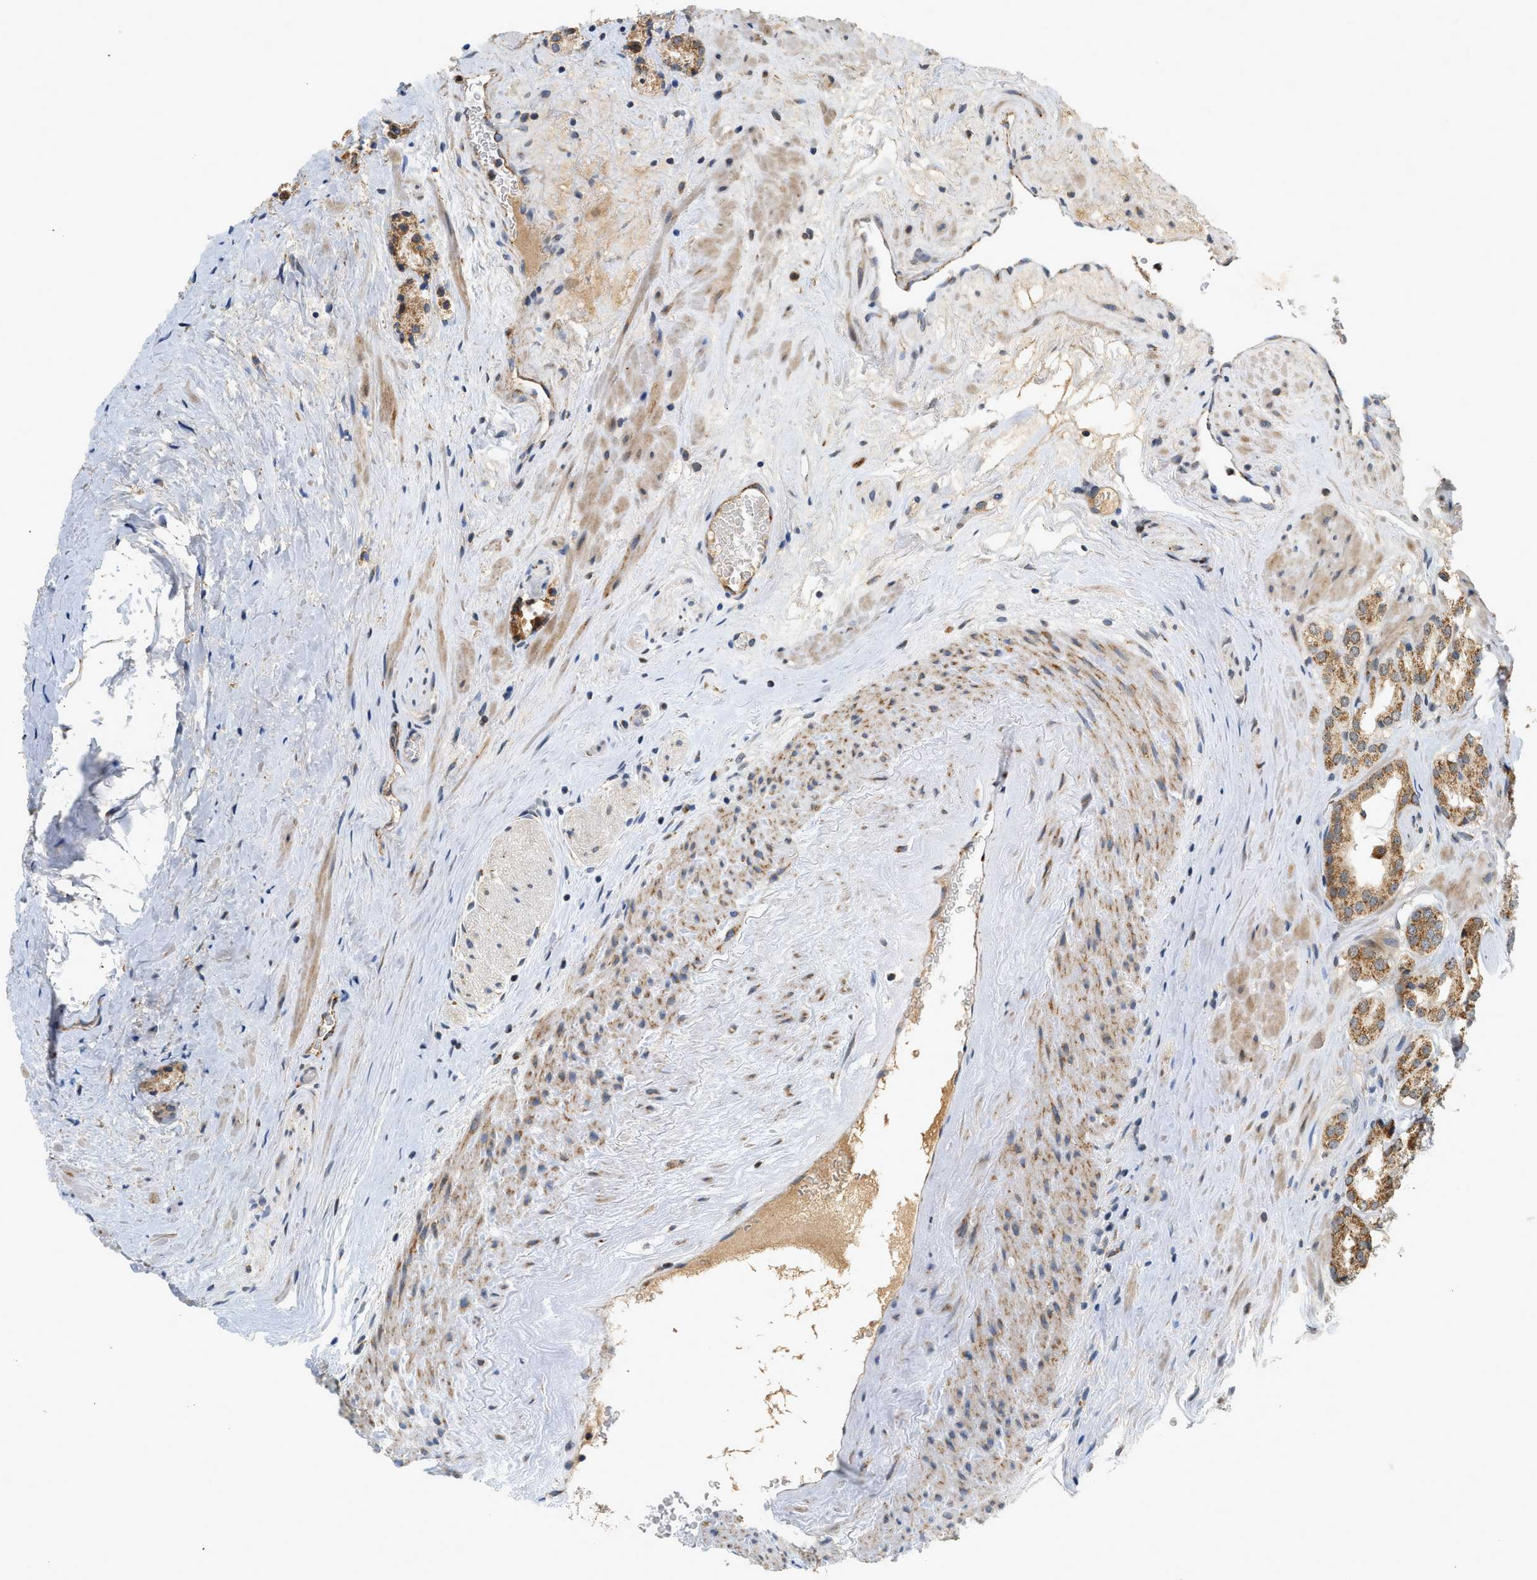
{"staining": {"intensity": "strong", "quantity": ">75%", "location": "cytoplasmic/membranous"}, "tissue": "prostate cancer", "cell_type": "Tumor cells", "image_type": "cancer", "snomed": [{"axis": "morphology", "description": "Adenocarcinoma, High grade"}, {"axis": "topography", "description": "Prostate"}], "caption": "Immunohistochemistry of human prostate high-grade adenocarcinoma exhibits high levels of strong cytoplasmic/membranous positivity in about >75% of tumor cells. (Stains: DAB in brown, nuclei in blue, Microscopy: brightfield microscopy at high magnification).", "gene": "MCU", "patient": {"sex": "male", "age": 64}}